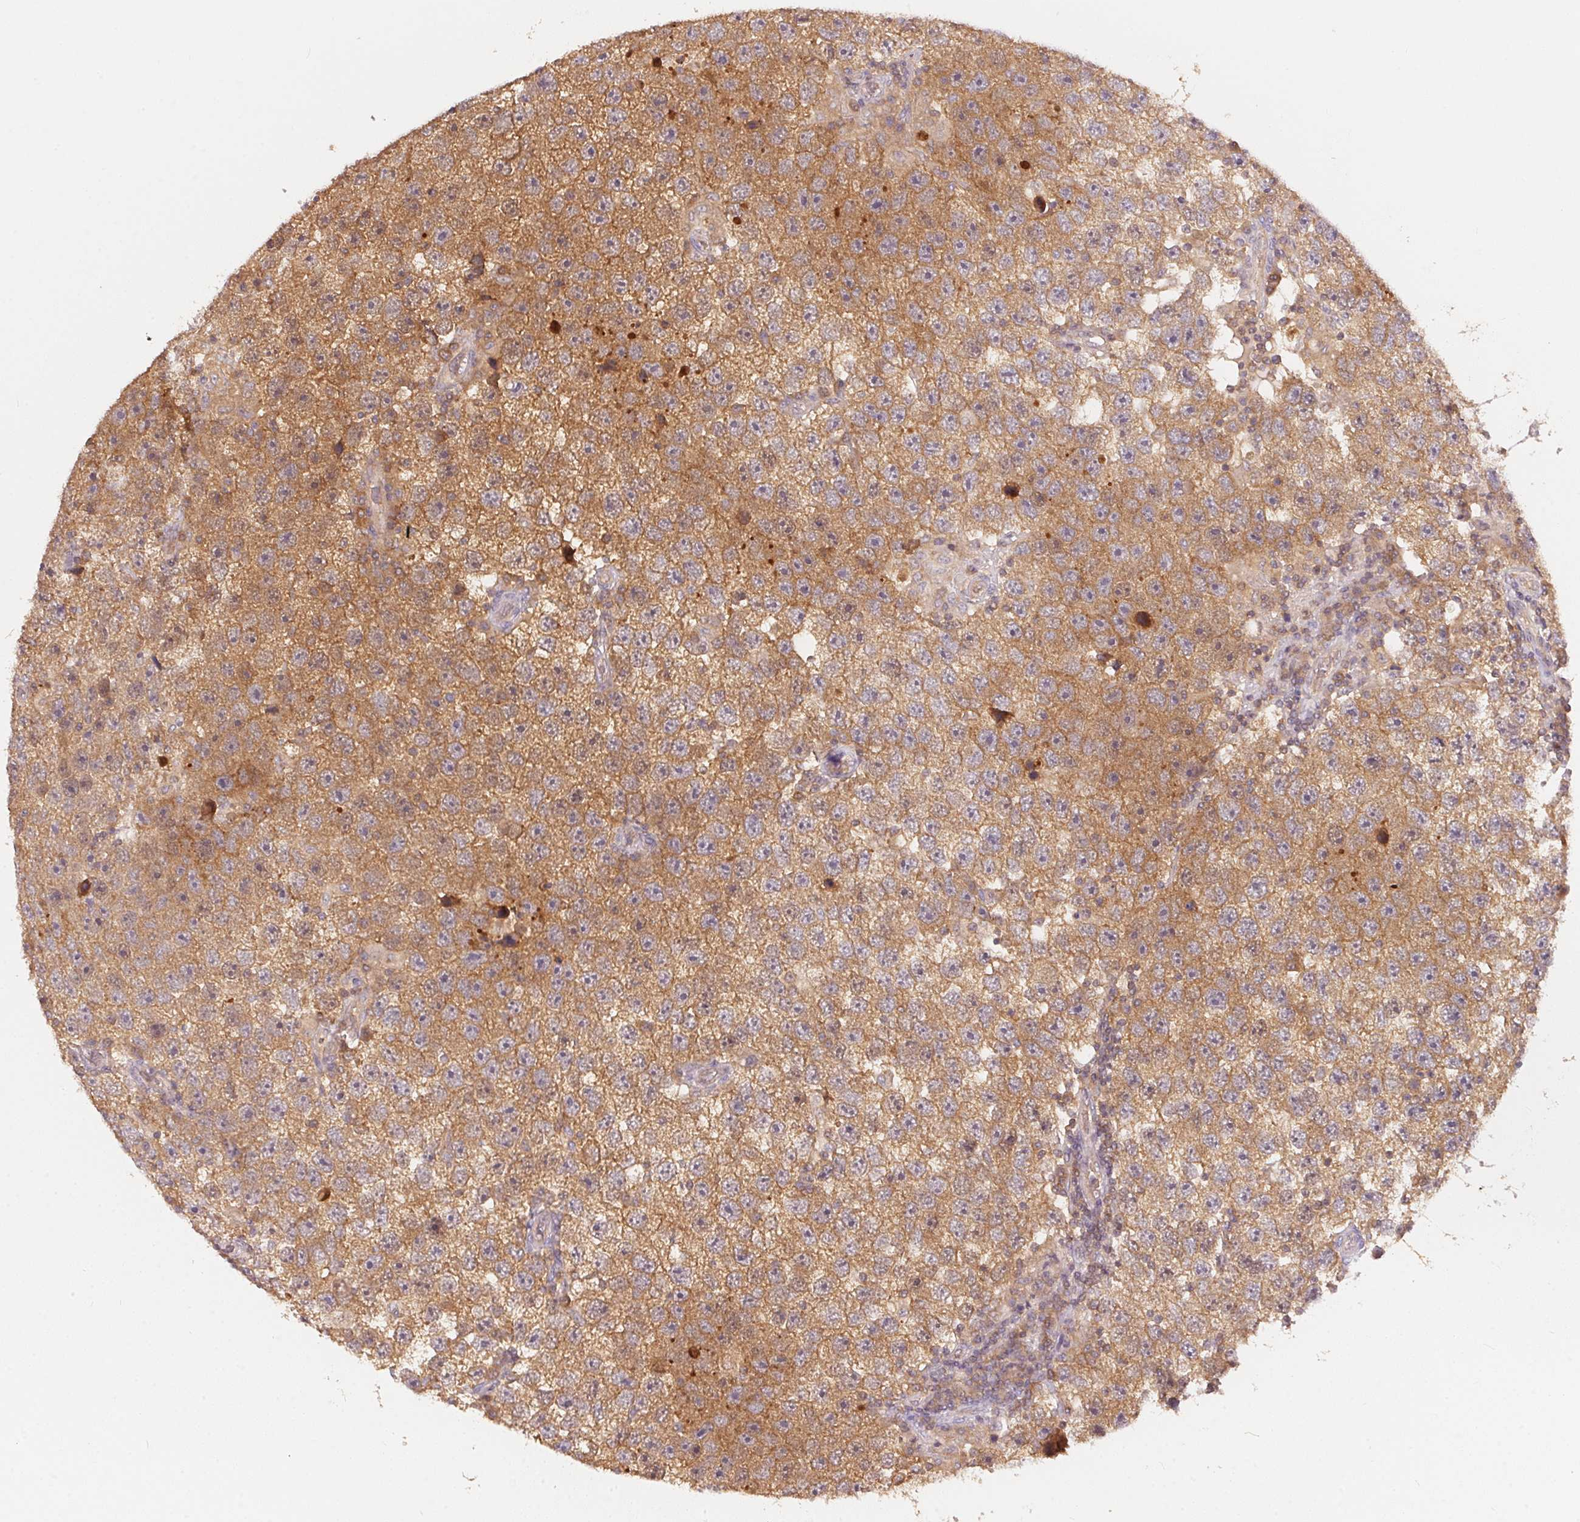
{"staining": {"intensity": "moderate", "quantity": ">75%", "location": "cytoplasmic/membranous"}, "tissue": "testis cancer", "cell_type": "Tumor cells", "image_type": "cancer", "snomed": [{"axis": "morphology", "description": "Seminoma, NOS"}, {"axis": "topography", "description": "Testis"}], "caption": "Protein staining of testis seminoma tissue demonstrates moderate cytoplasmic/membranous staining in about >75% of tumor cells.", "gene": "BLMH", "patient": {"sex": "male", "age": 26}}